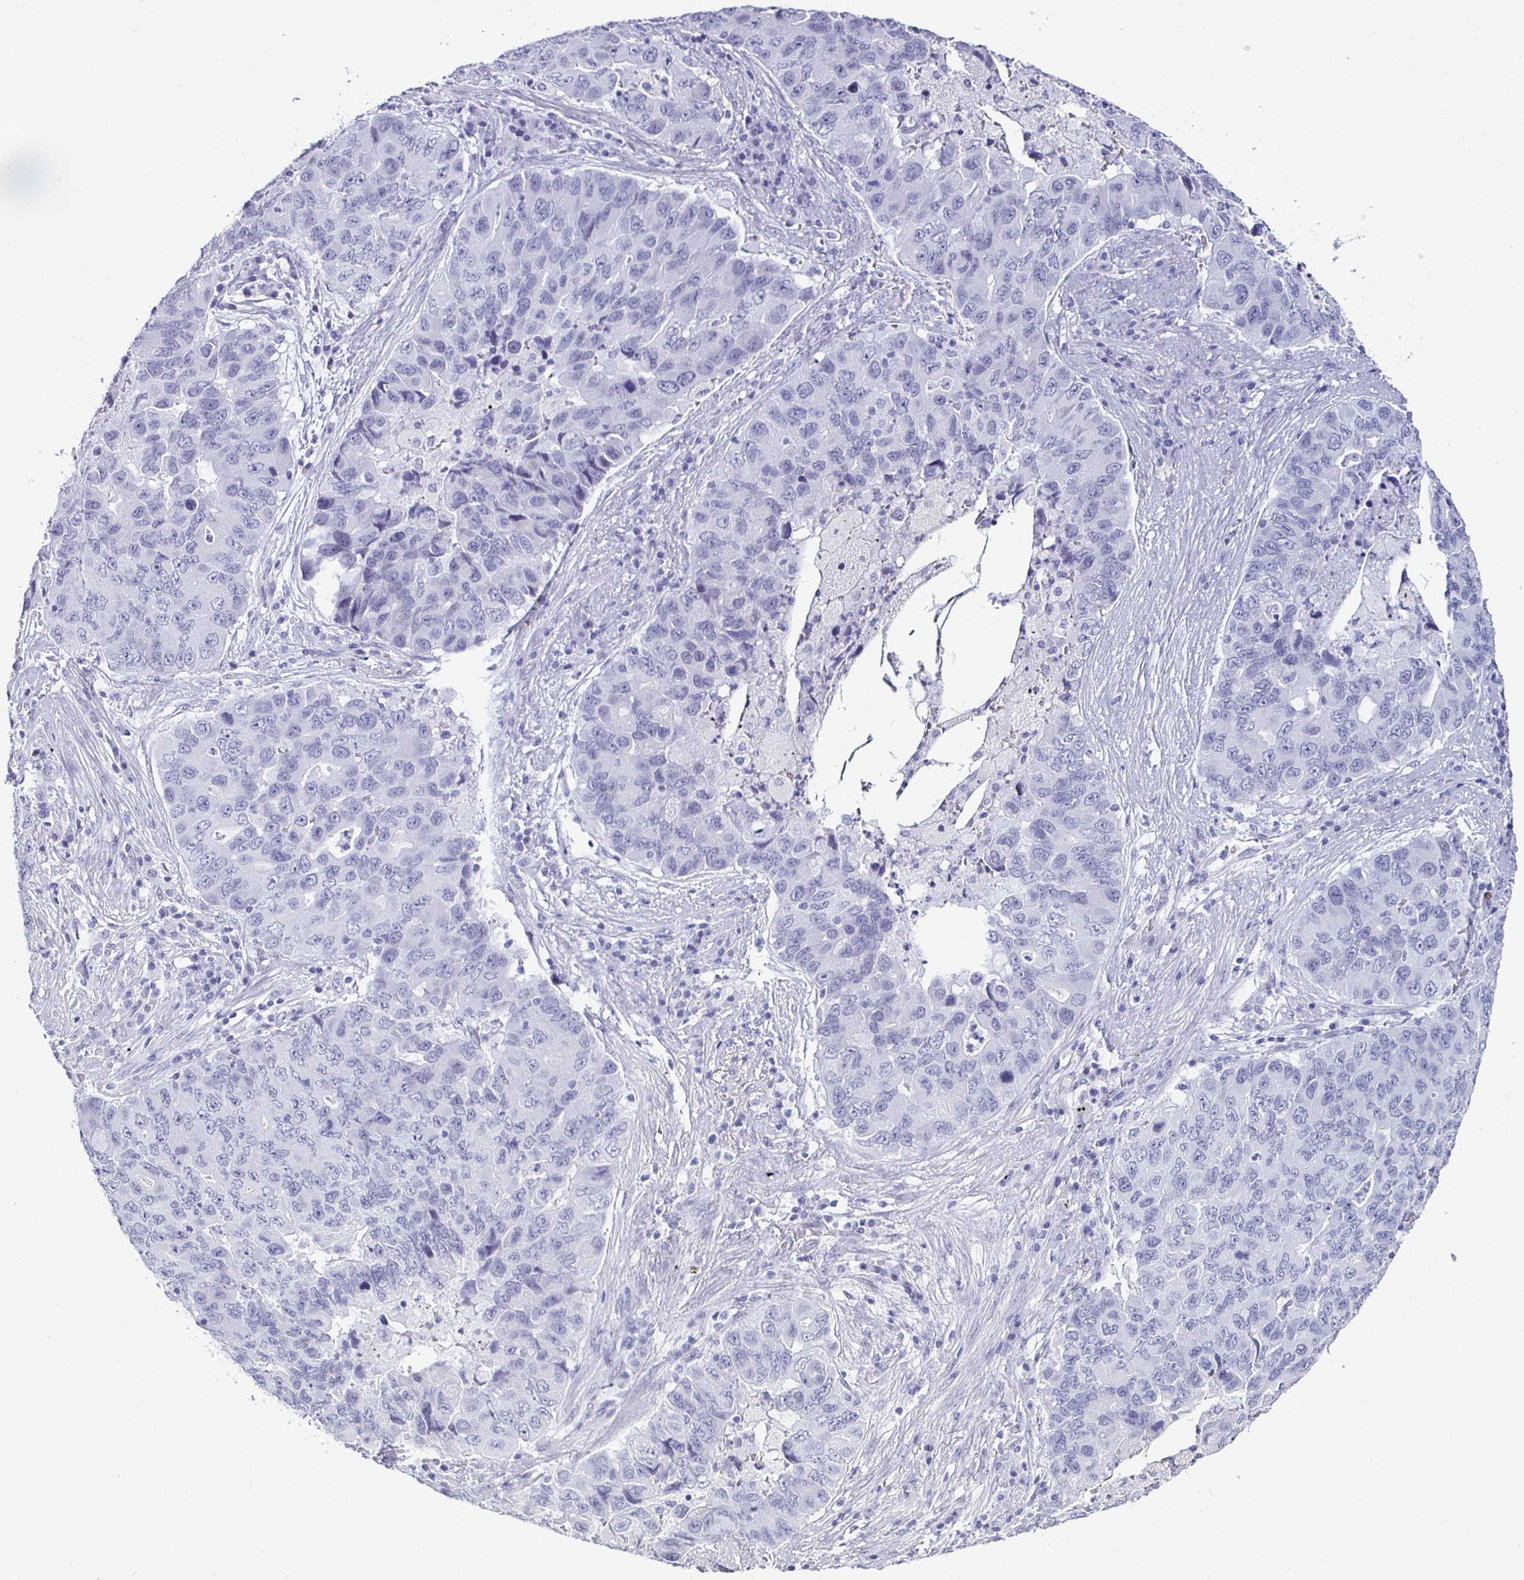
{"staining": {"intensity": "negative", "quantity": "none", "location": "none"}, "tissue": "lung cancer", "cell_type": "Tumor cells", "image_type": "cancer", "snomed": [{"axis": "morphology", "description": "Adenocarcinoma, NOS"}, {"axis": "morphology", "description": "Adenocarcinoma, metastatic, NOS"}, {"axis": "topography", "description": "Lymph node"}, {"axis": "topography", "description": "Lung"}], "caption": "DAB (3,3'-diaminobenzidine) immunohistochemical staining of human lung adenocarcinoma exhibits no significant positivity in tumor cells. (DAB IHC with hematoxylin counter stain).", "gene": "KRT4", "patient": {"sex": "female", "age": 54}}